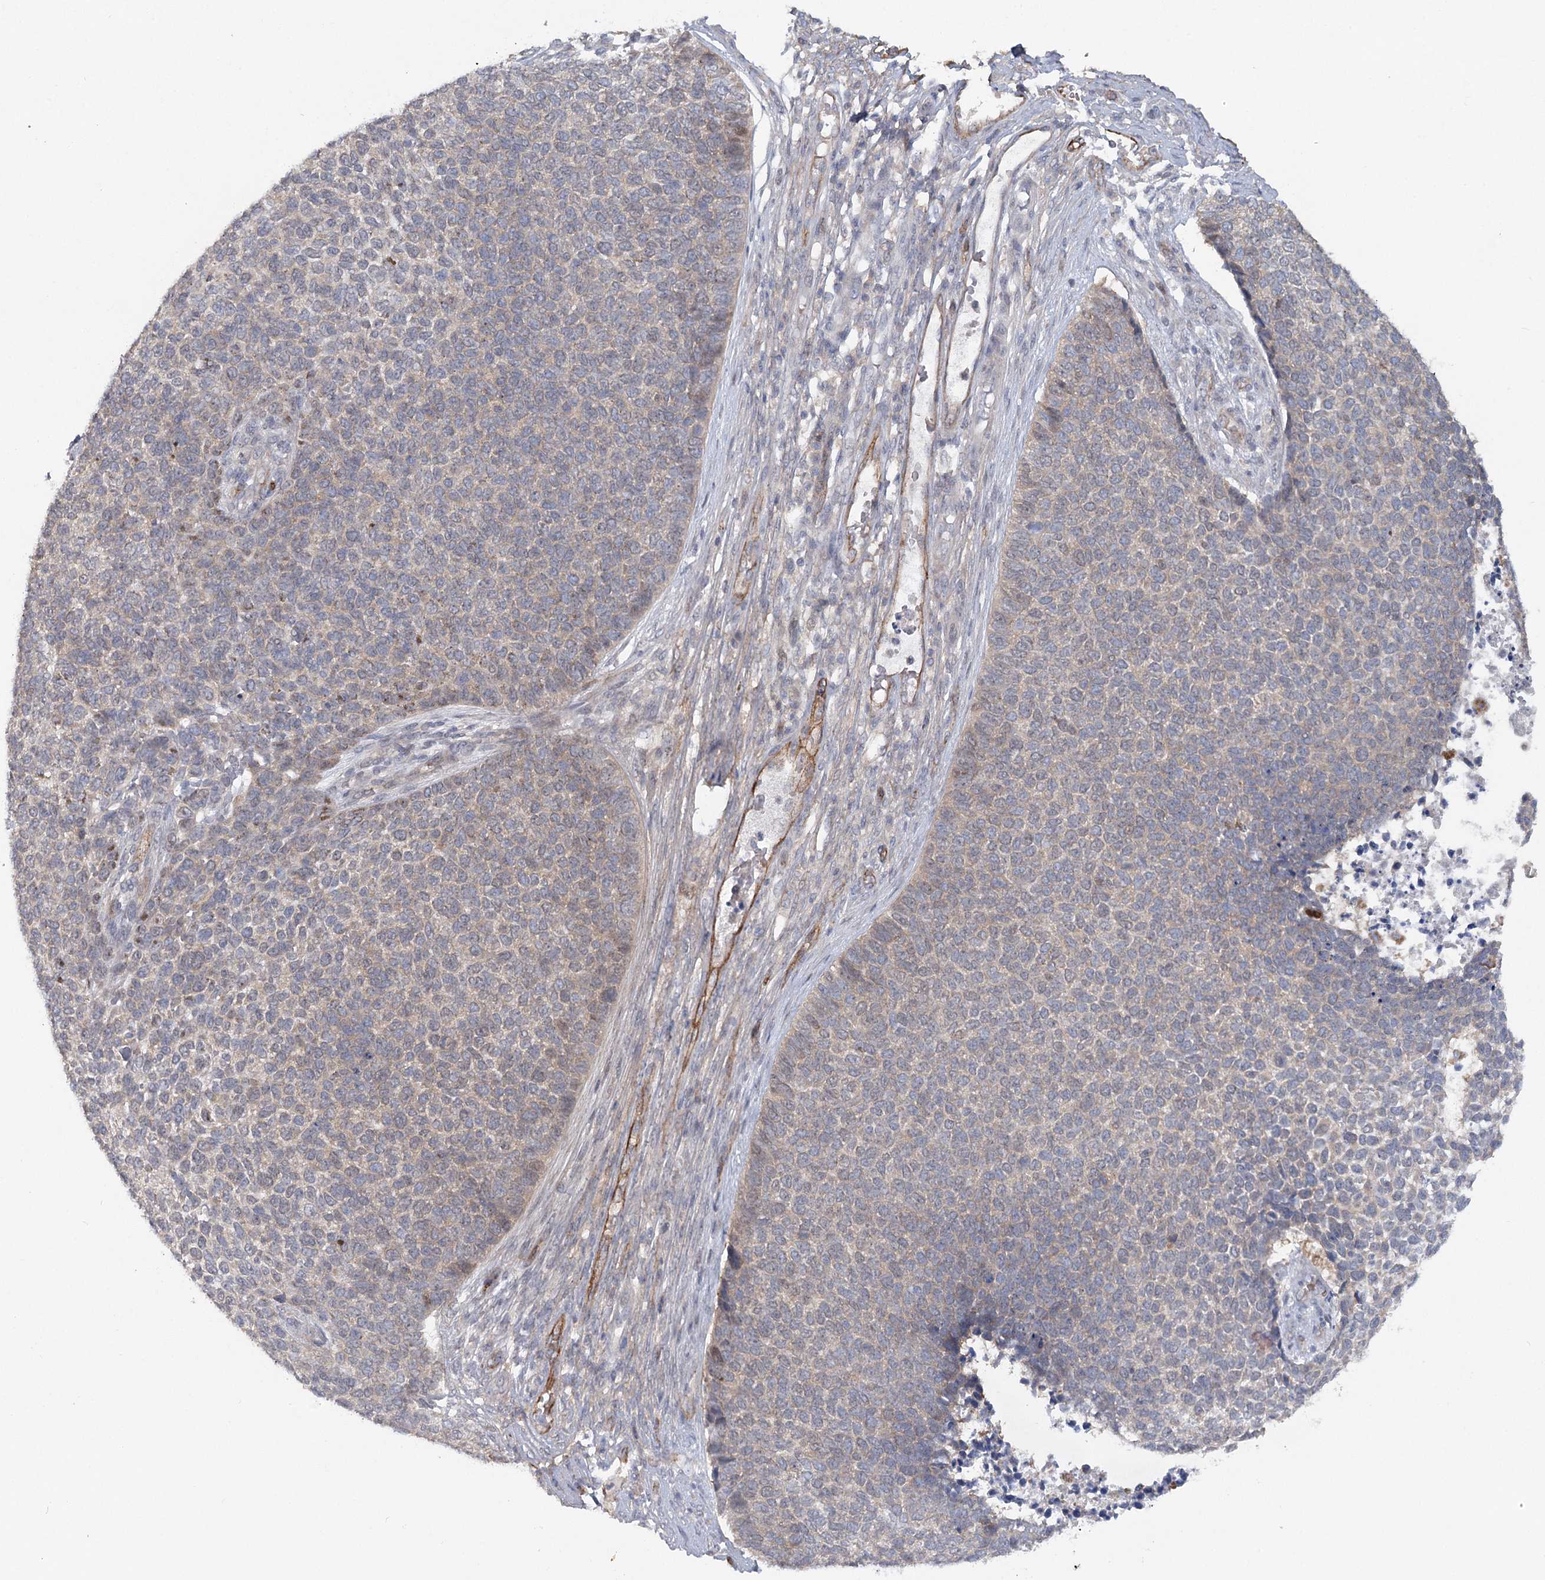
{"staining": {"intensity": "weak", "quantity": "<25%", "location": "cytoplasmic/membranous"}, "tissue": "skin cancer", "cell_type": "Tumor cells", "image_type": "cancer", "snomed": [{"axis": "morphology", "description": "Basal cell carcinoma"}, {"axis": "topography", "description": "Skin"}], "caption": "Immunohistochemistry micrograph of neoplastic tissue: human basal cell carcinoma (skin) stained with DAB (3,3'-diaminobenzidine) exhibits no significant protein staining in tumor cells.", "gene": "MAP3K13", "patient": {"sex": "female", "age": 84}}